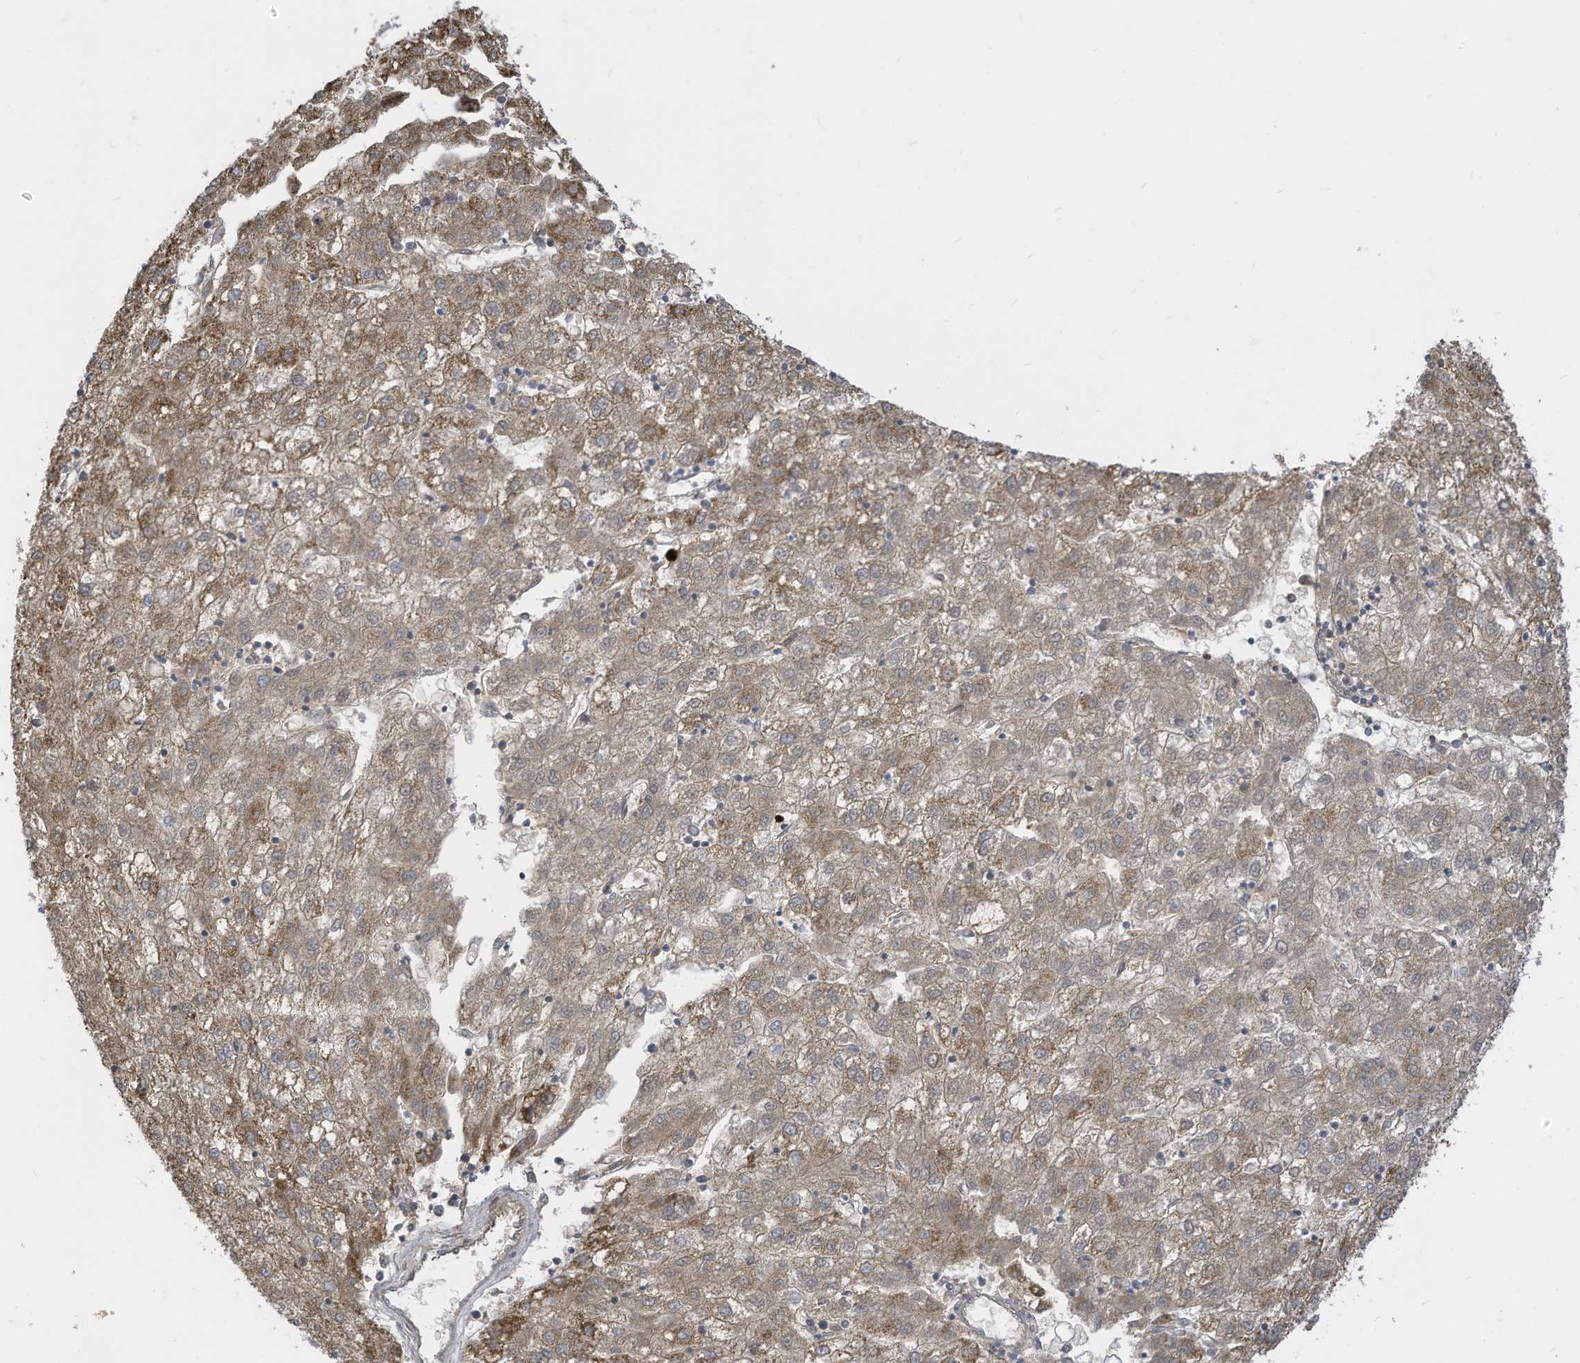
{"staining": {"intensity": "moderate", "quantity": ">75%", "location": "cytoplasmic/membranous"}, "tissue": "liver cancer", "cell_type": "Tumor cells", "image_type": "cancer", "snomed": [{"axis": "morphology", "description": "Carcinoma, Hepatocellular, NOS"}, {"axis": "topography", "description": "Liver"}], "caption": "A high-resolution image shows IHC staining of liver hepatocellular carcinoma, which exhibits moderate cytoplasmic/membranous expression in about >75% of tumor cells. The protein of interest is stained brown, and the nuclei are stained in blue (DAB IHC with brightfield microscopy, high magnification).", "gene": "NLN", "patient": {"sex": "male", "age": 72}}